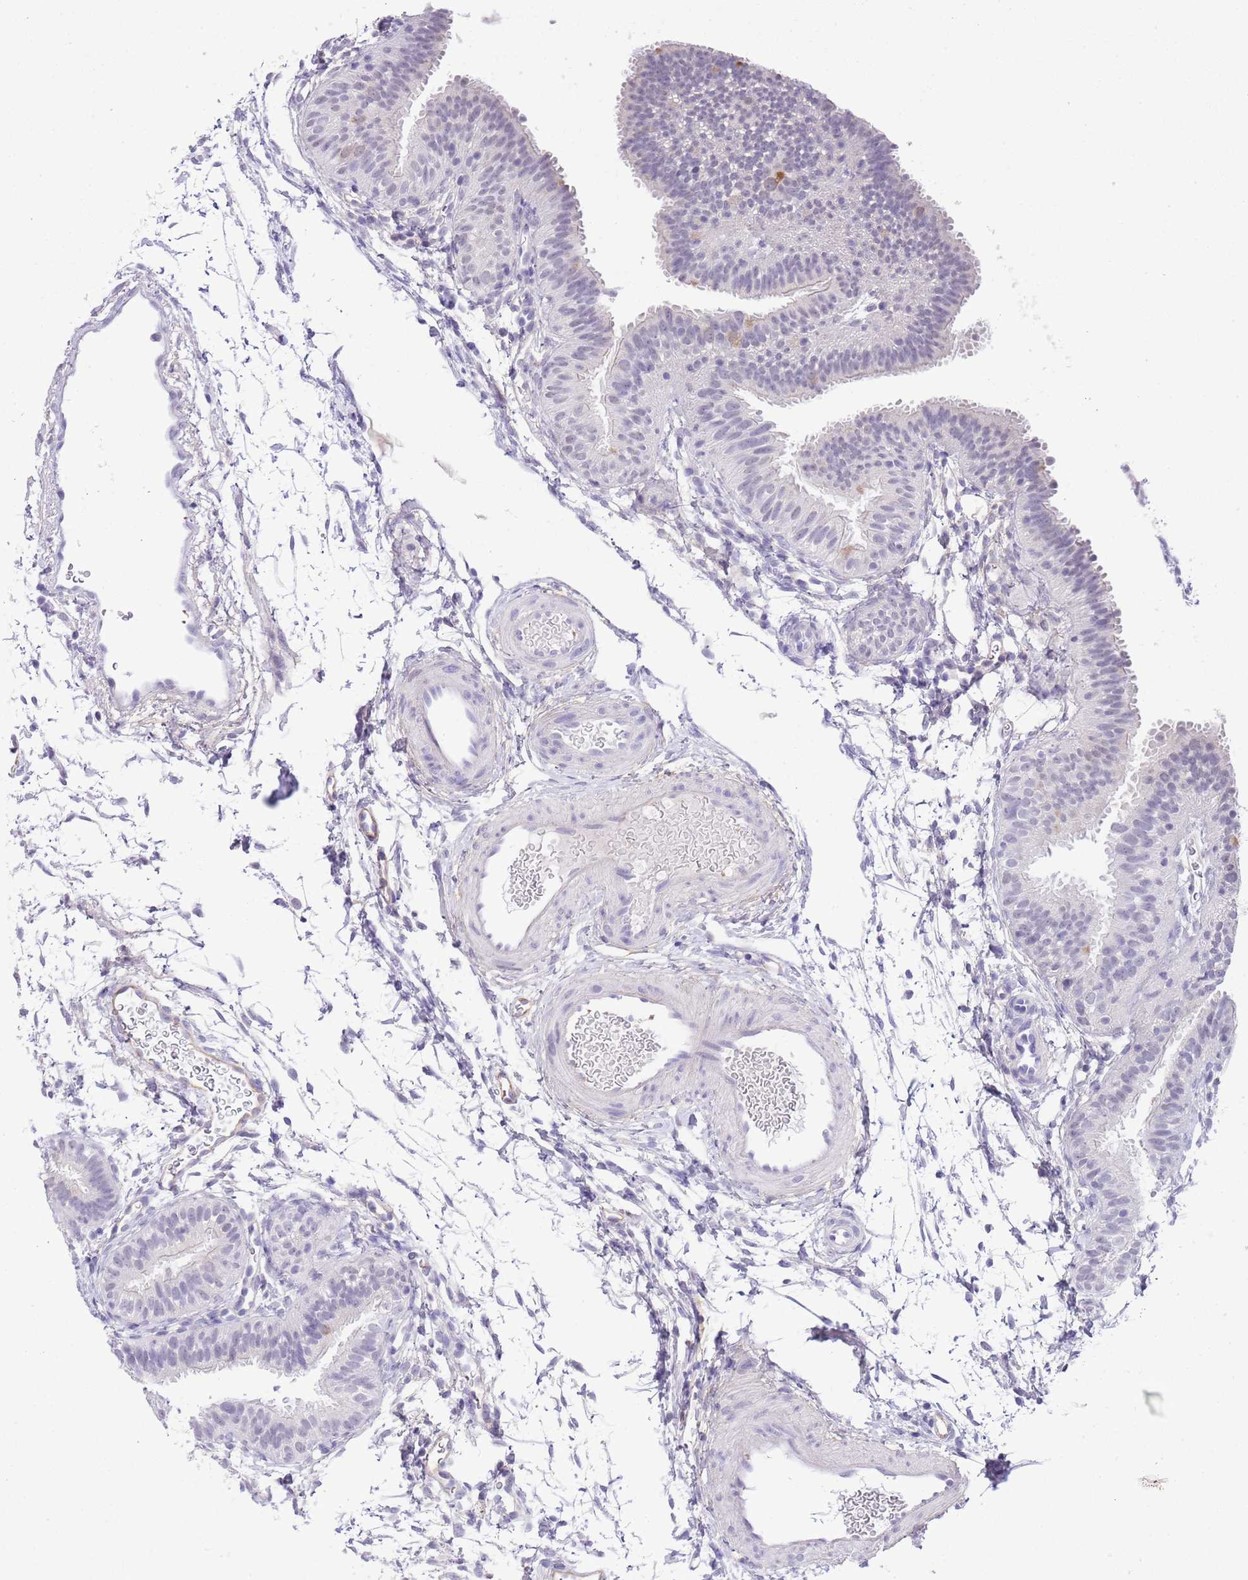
{"staining": {"intensity": "negative", "quantity": "none", "location": "none"}, "tissue": "fallopian tube", "cell_type": "Glandular cells", "image_type": "normal", "snomed": [{"axis": "morphology", "description": "Normal tissue, NOS"}, {"axis": "topography", "description": "Fallopian tube"}], "caption": "The micrograph exhibits no significant expression in glandular cells of fallopian tube. Nuclei are stained in blue.", "gene": "MIDN", "patient": {"sex": "female", "age": 35}}